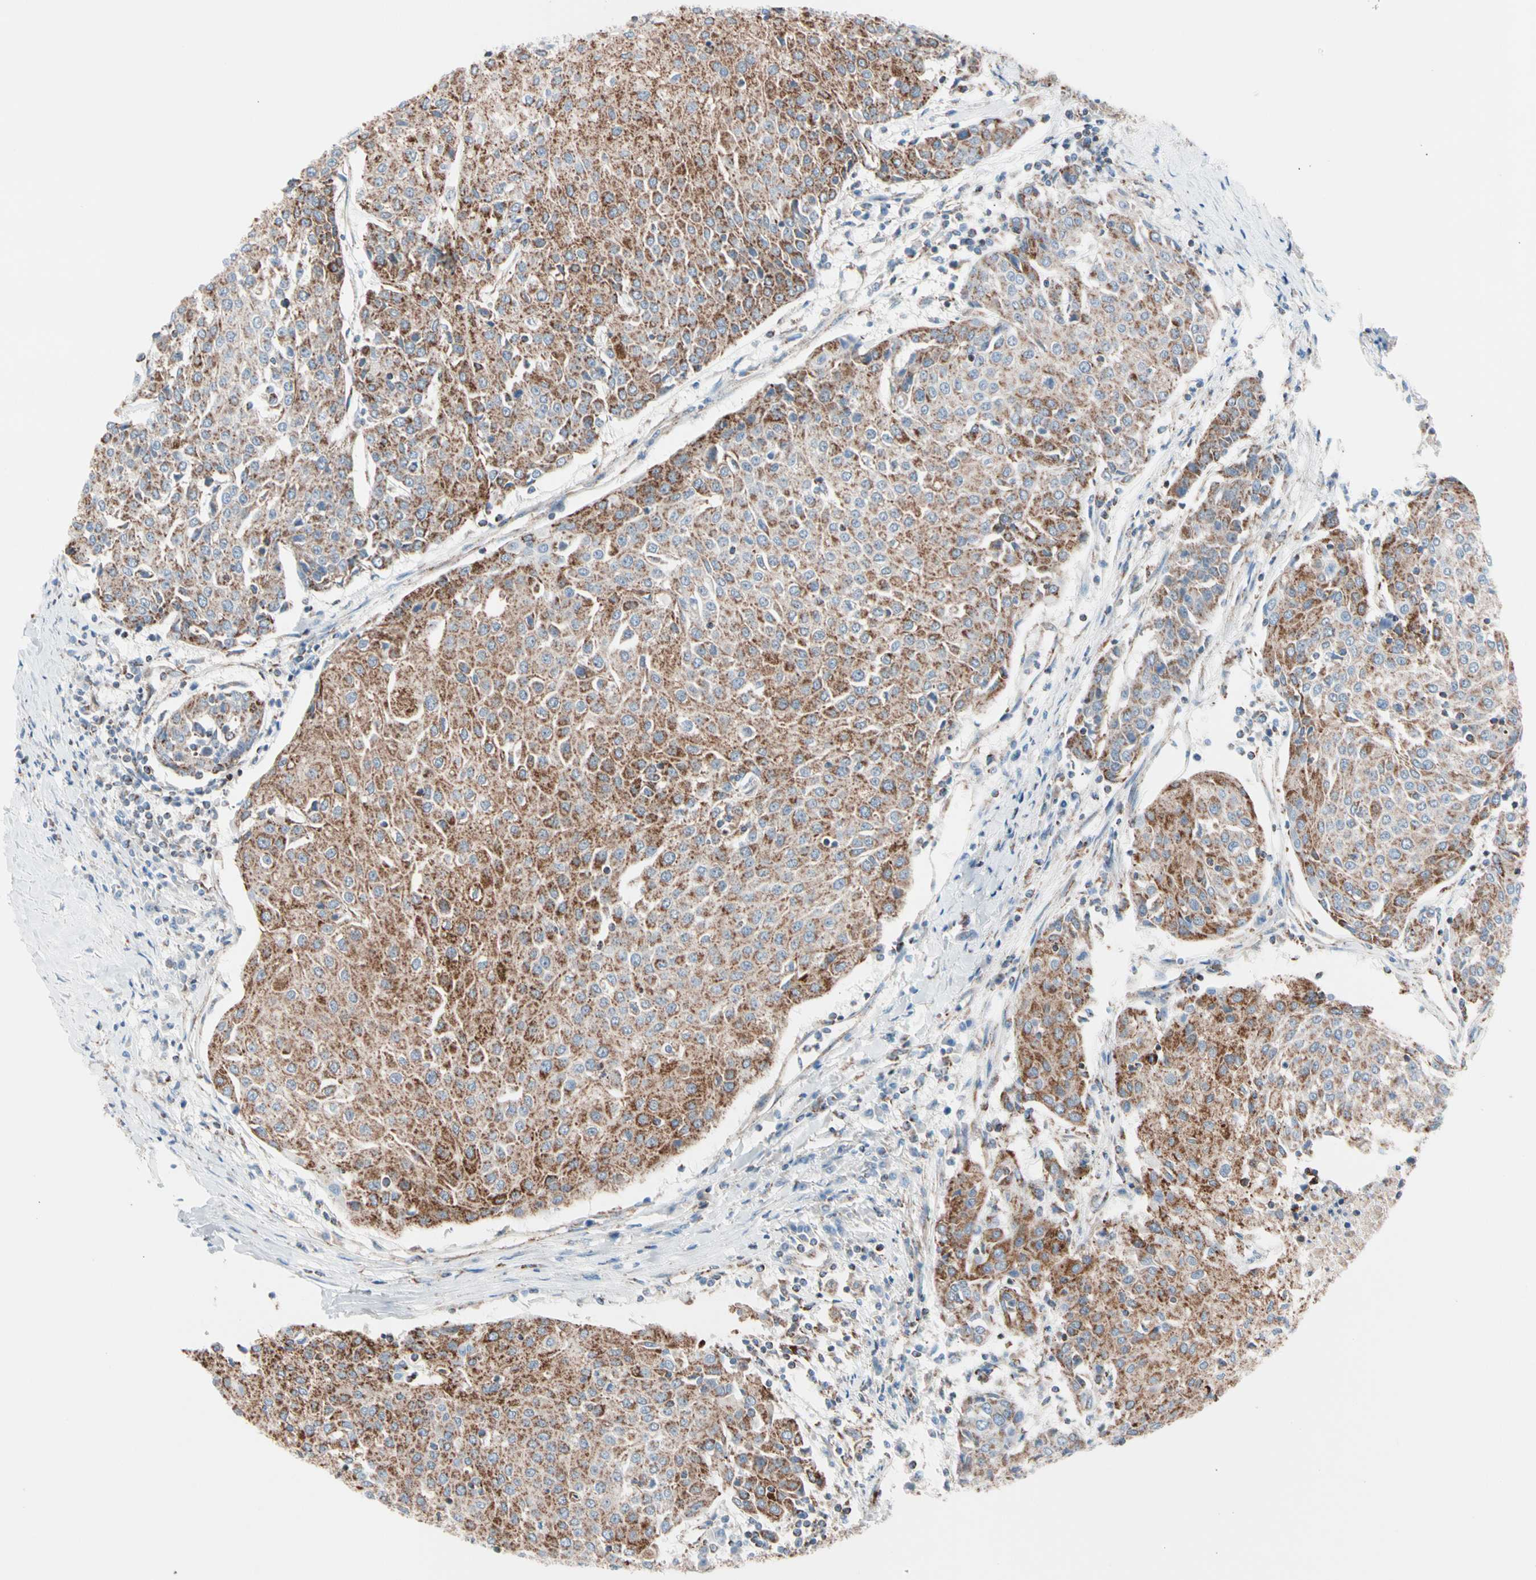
{"staining": {"intensity": "moderate", "quantity": ">75%", "location": "cytoplasmic/membranous"}, "tissue": "urothelial cancer", "cell_type": "Tumor cells", "image_type": "cancer", "snomed": [{"axis": "morphology", "description": "Urothelial carcinoma, High grade"}, {"axis": "topography", "description": "Urinary bladder"}], "caption": "An immunohistochemistry (IHC) micrograph of tumor tissue is shown. Protein staining in brown shows moderate cytoplasmic/membranous positivity in high-grade urothelial carcinoma within tumor cells.", "gene": "HK1", "patient": {"sex": "female", "age": 85}}